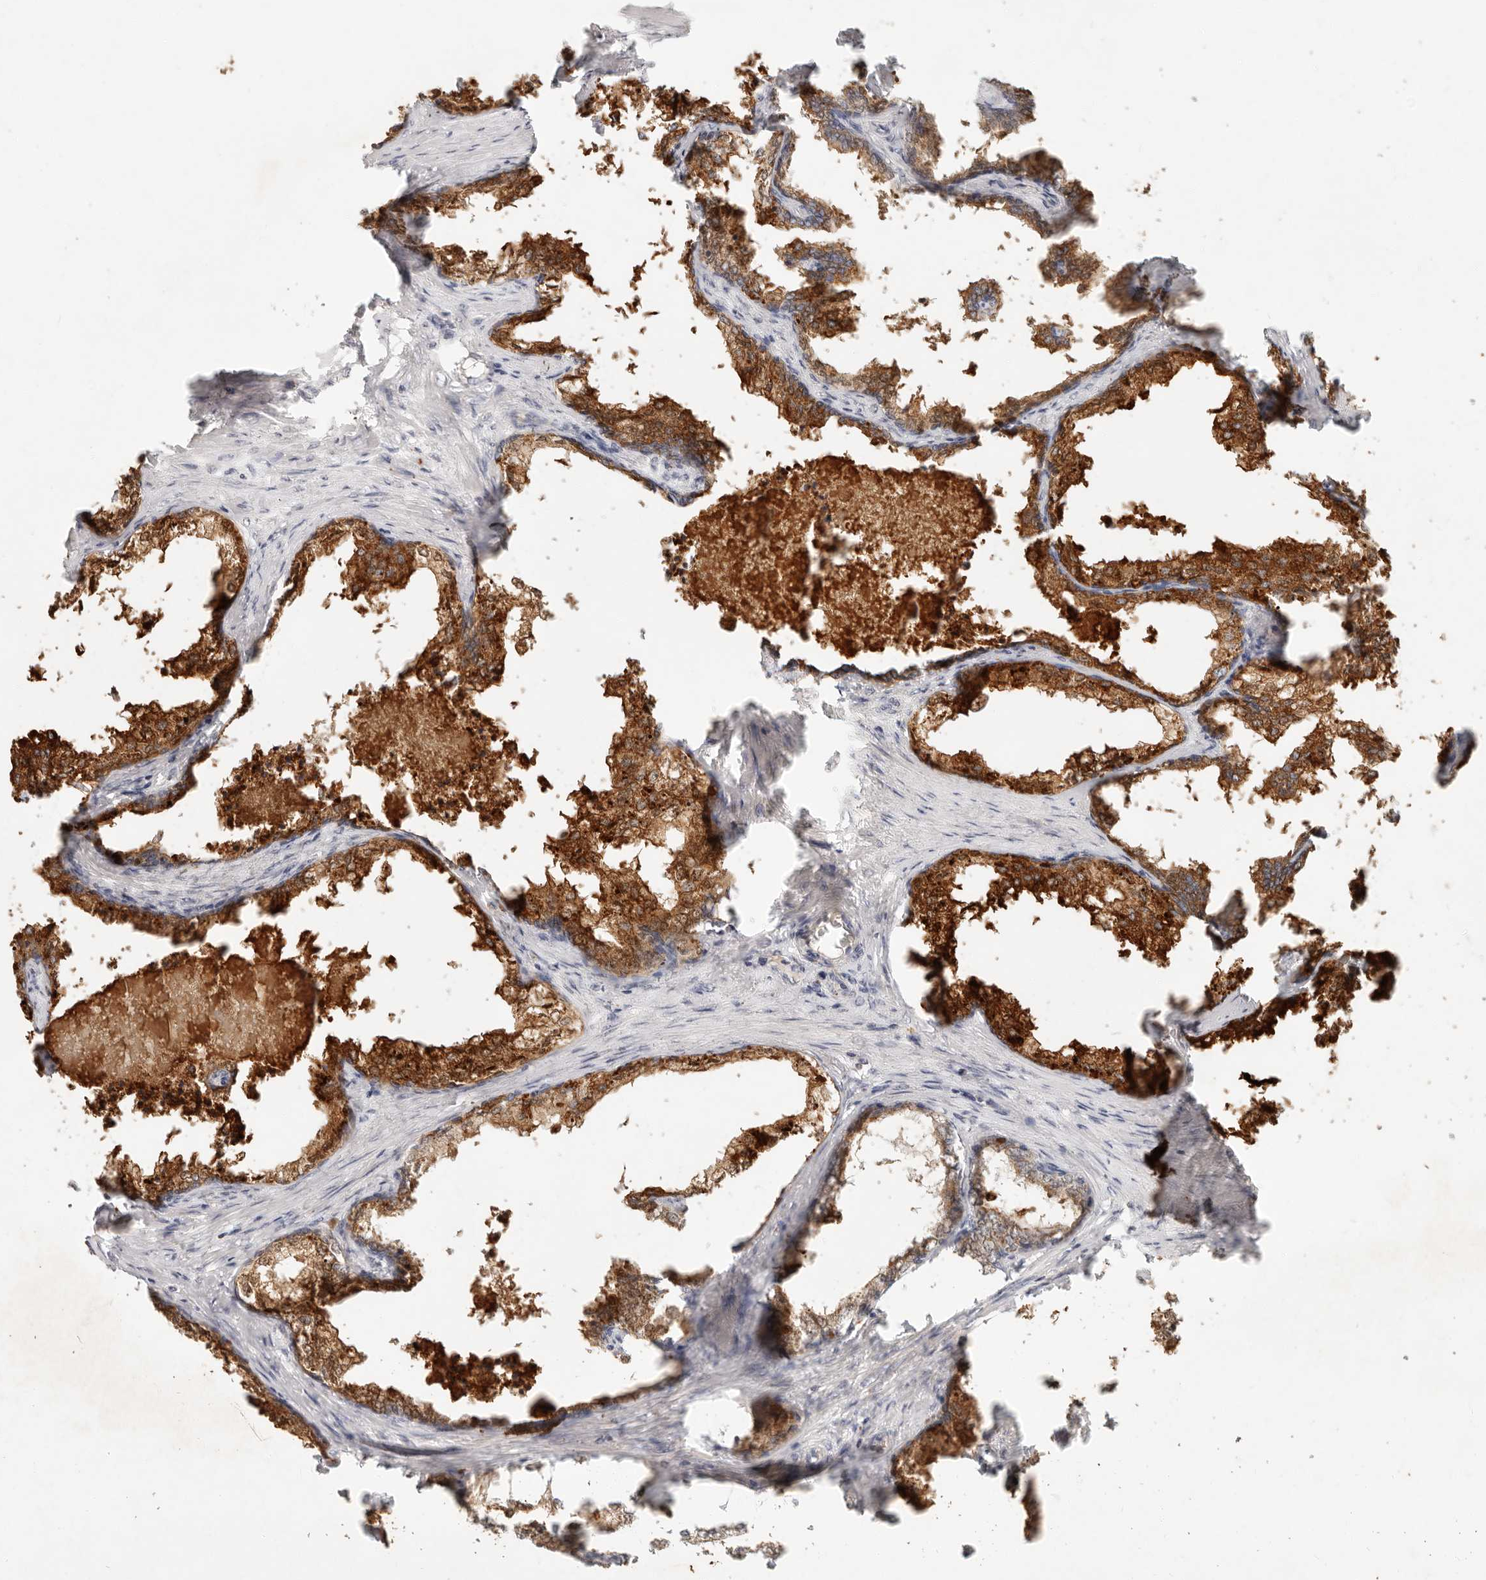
{"staining": {"intensity": "strong", "quantity": ">75%", "location": "cytoplasmic/membranous"}, "tissue": "prostate cancer", "cell_type": "Tumor cells", "image_type": "cancer", "snomed": [{"axis": "morphology", "description": "Adenocarcinoma, High grade"}, {"axis": "topography", "description": "Prostate"}], "caption": "A high amount of strong cytoplasmic/membranous expression is seen in approximately >75% of tumor cells in prostate cancer tissue.", "gene": "ARHGEF10L", "patient": {"sex": "male", "age": 58}}